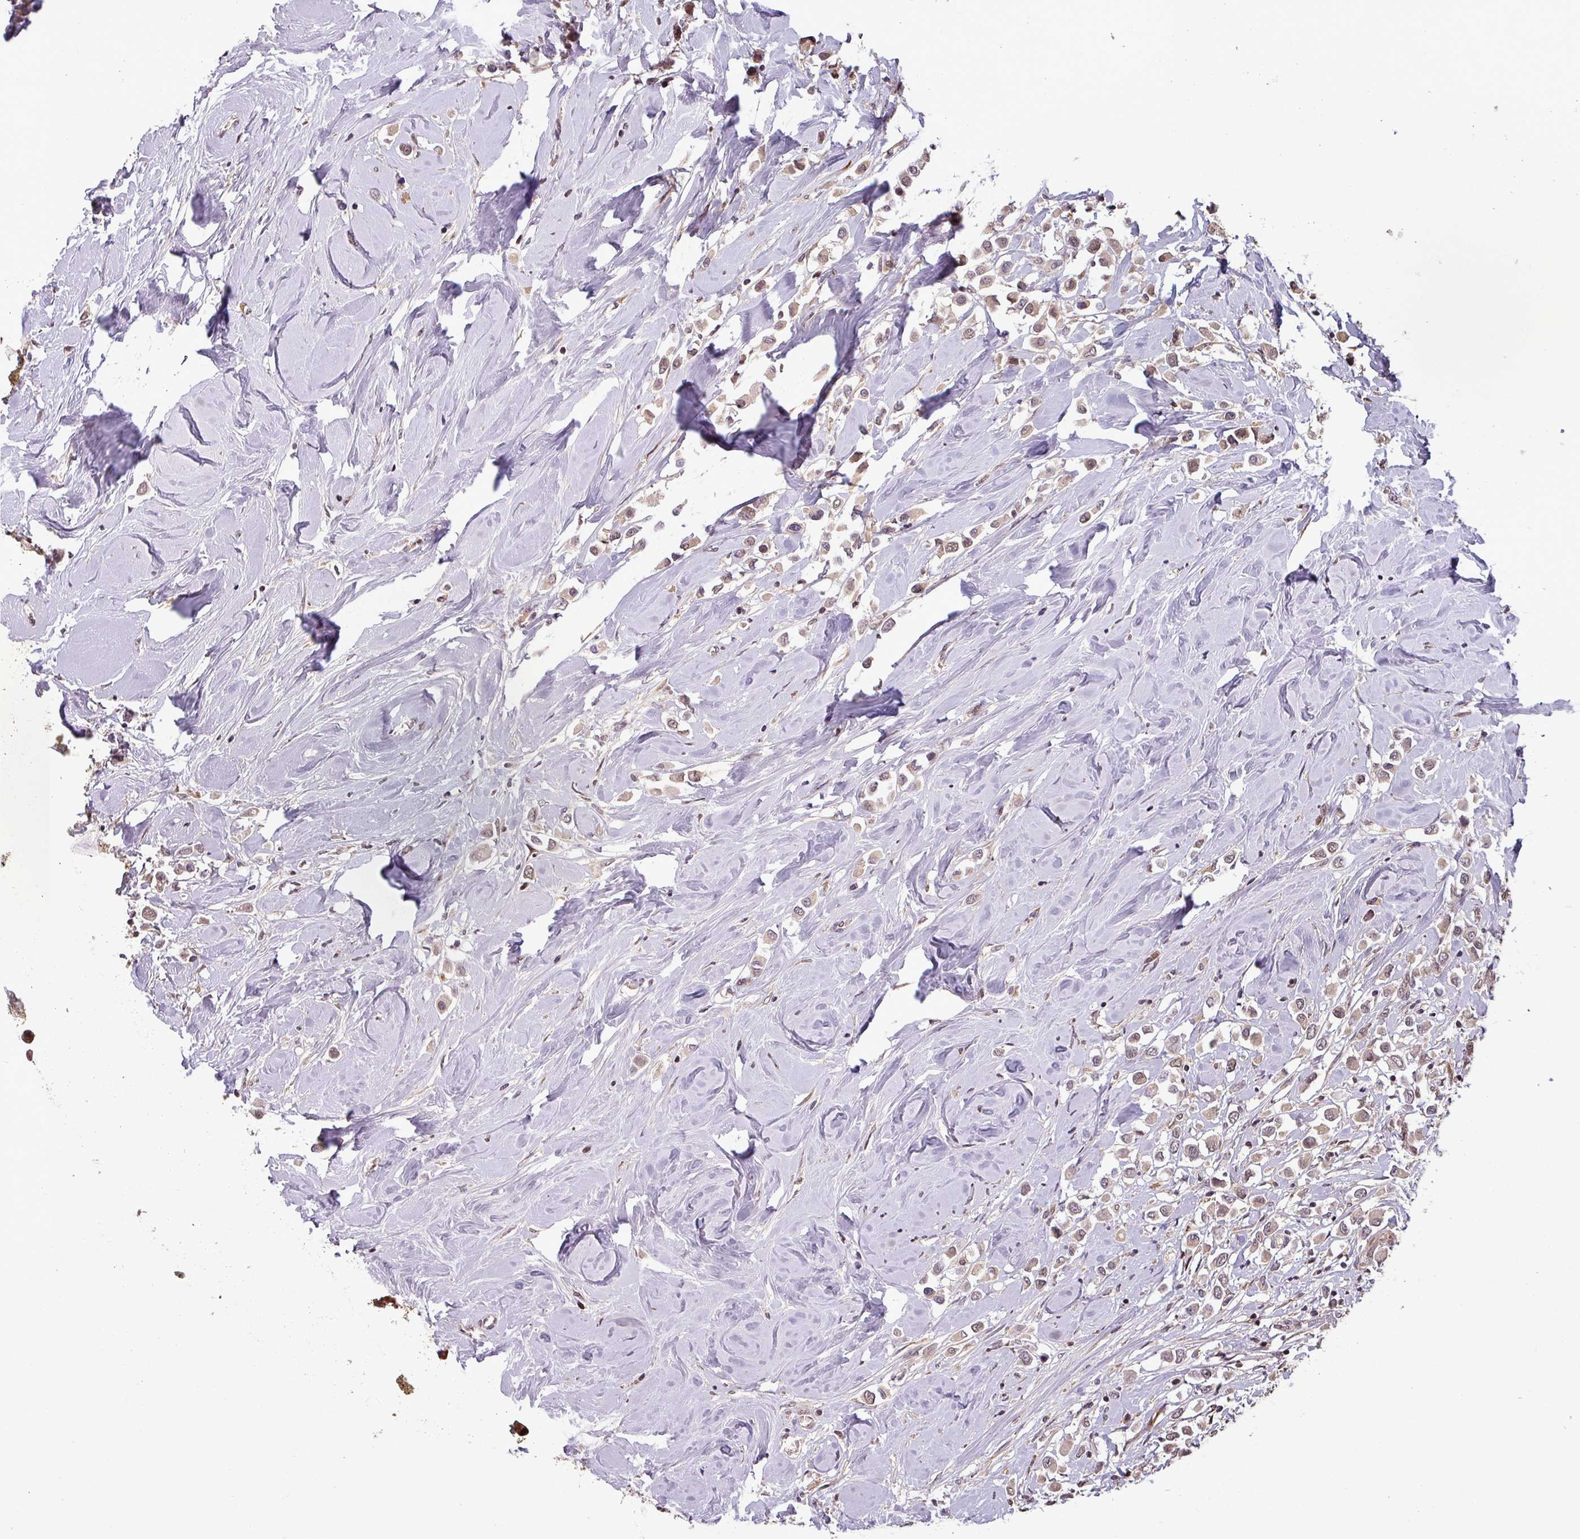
{"staining": {"intensity": "weak", "quantity": ">75%", "location": "cytoplasmic/membranous,nuclear"}, "tissue": "breast cancer", "cell_type": "Tumor cells", "image_type": "cancer", "snomed": [{"axis": "morphology", "description": "Duct carcinoma"}, {"axis": "topography", "description": "Breast"}], "caption": "Breast cancer stained with a brown dye shows weak cytoplasmic/membranous and nuclear positive positivity in approximately >75% of tumor cells.", "gene": "NOB1", "patient": {"sex": "female", "age": 61}}